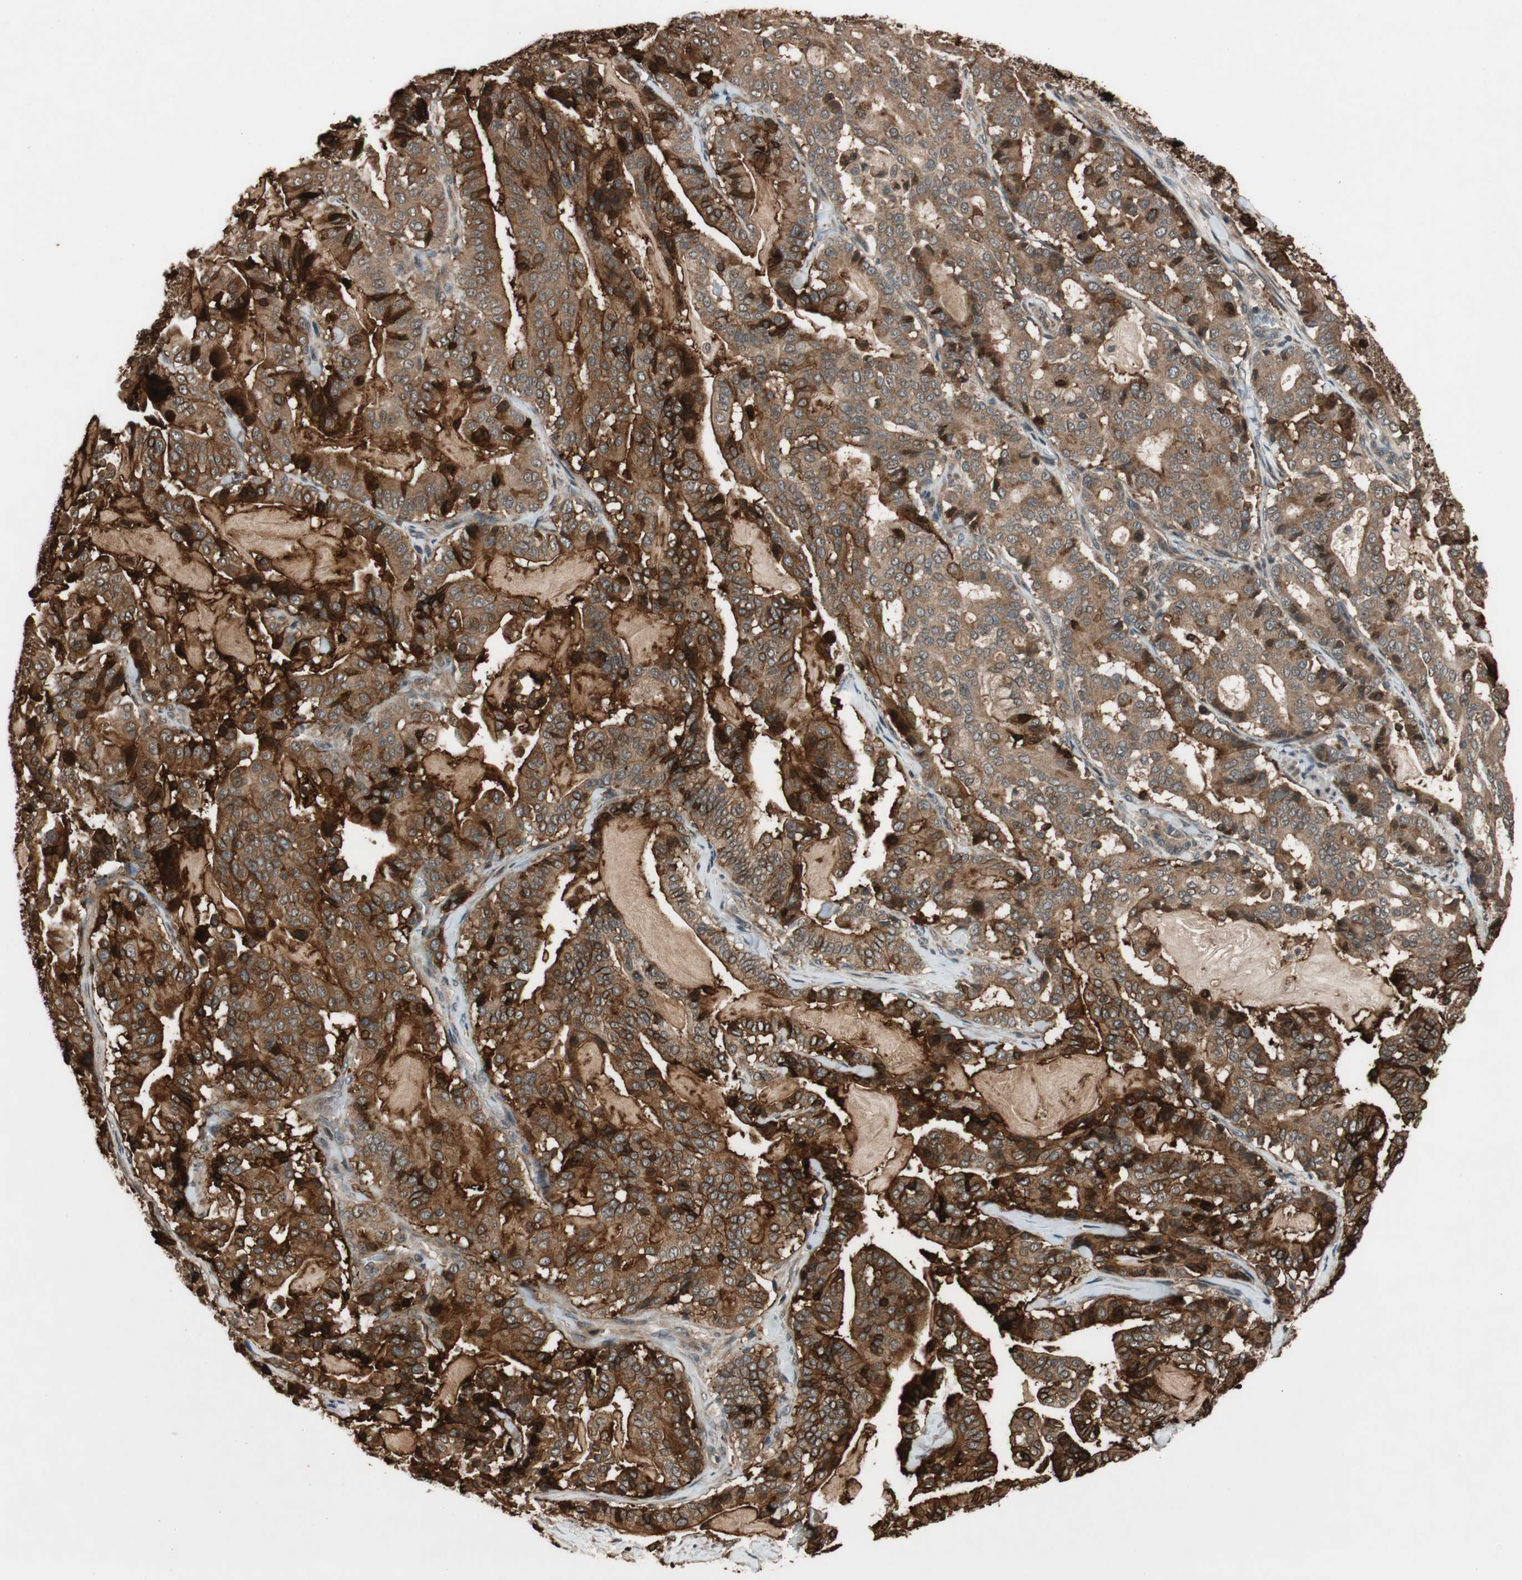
{"staining": {"intensity": "strong", "quantity": ">75%", "location": "cytoplasmic/membranous"}, "tissue": "pancreatic cancer", "cell_type": "Tumor cells", "image_type": "cancer", "snomed": [{"axis": "morphology", "description": "Adenocarcinoma, NOS"}, {"axis": "topography", "description": "Pancreas"}], "caption": "Immunohistochemistry image of neoplastic tissue: adenocarcinoma (pancreatic) stained using immunohistochemistry (IHC) displays high levels of strong protein expression localized specifically in the cytoplasmic/membranous of tumor cells, appearing as a cytoplasmic/membranous brown color.", "gene": "TMEM230", "patient": {"sex": "male", "age": 63}}